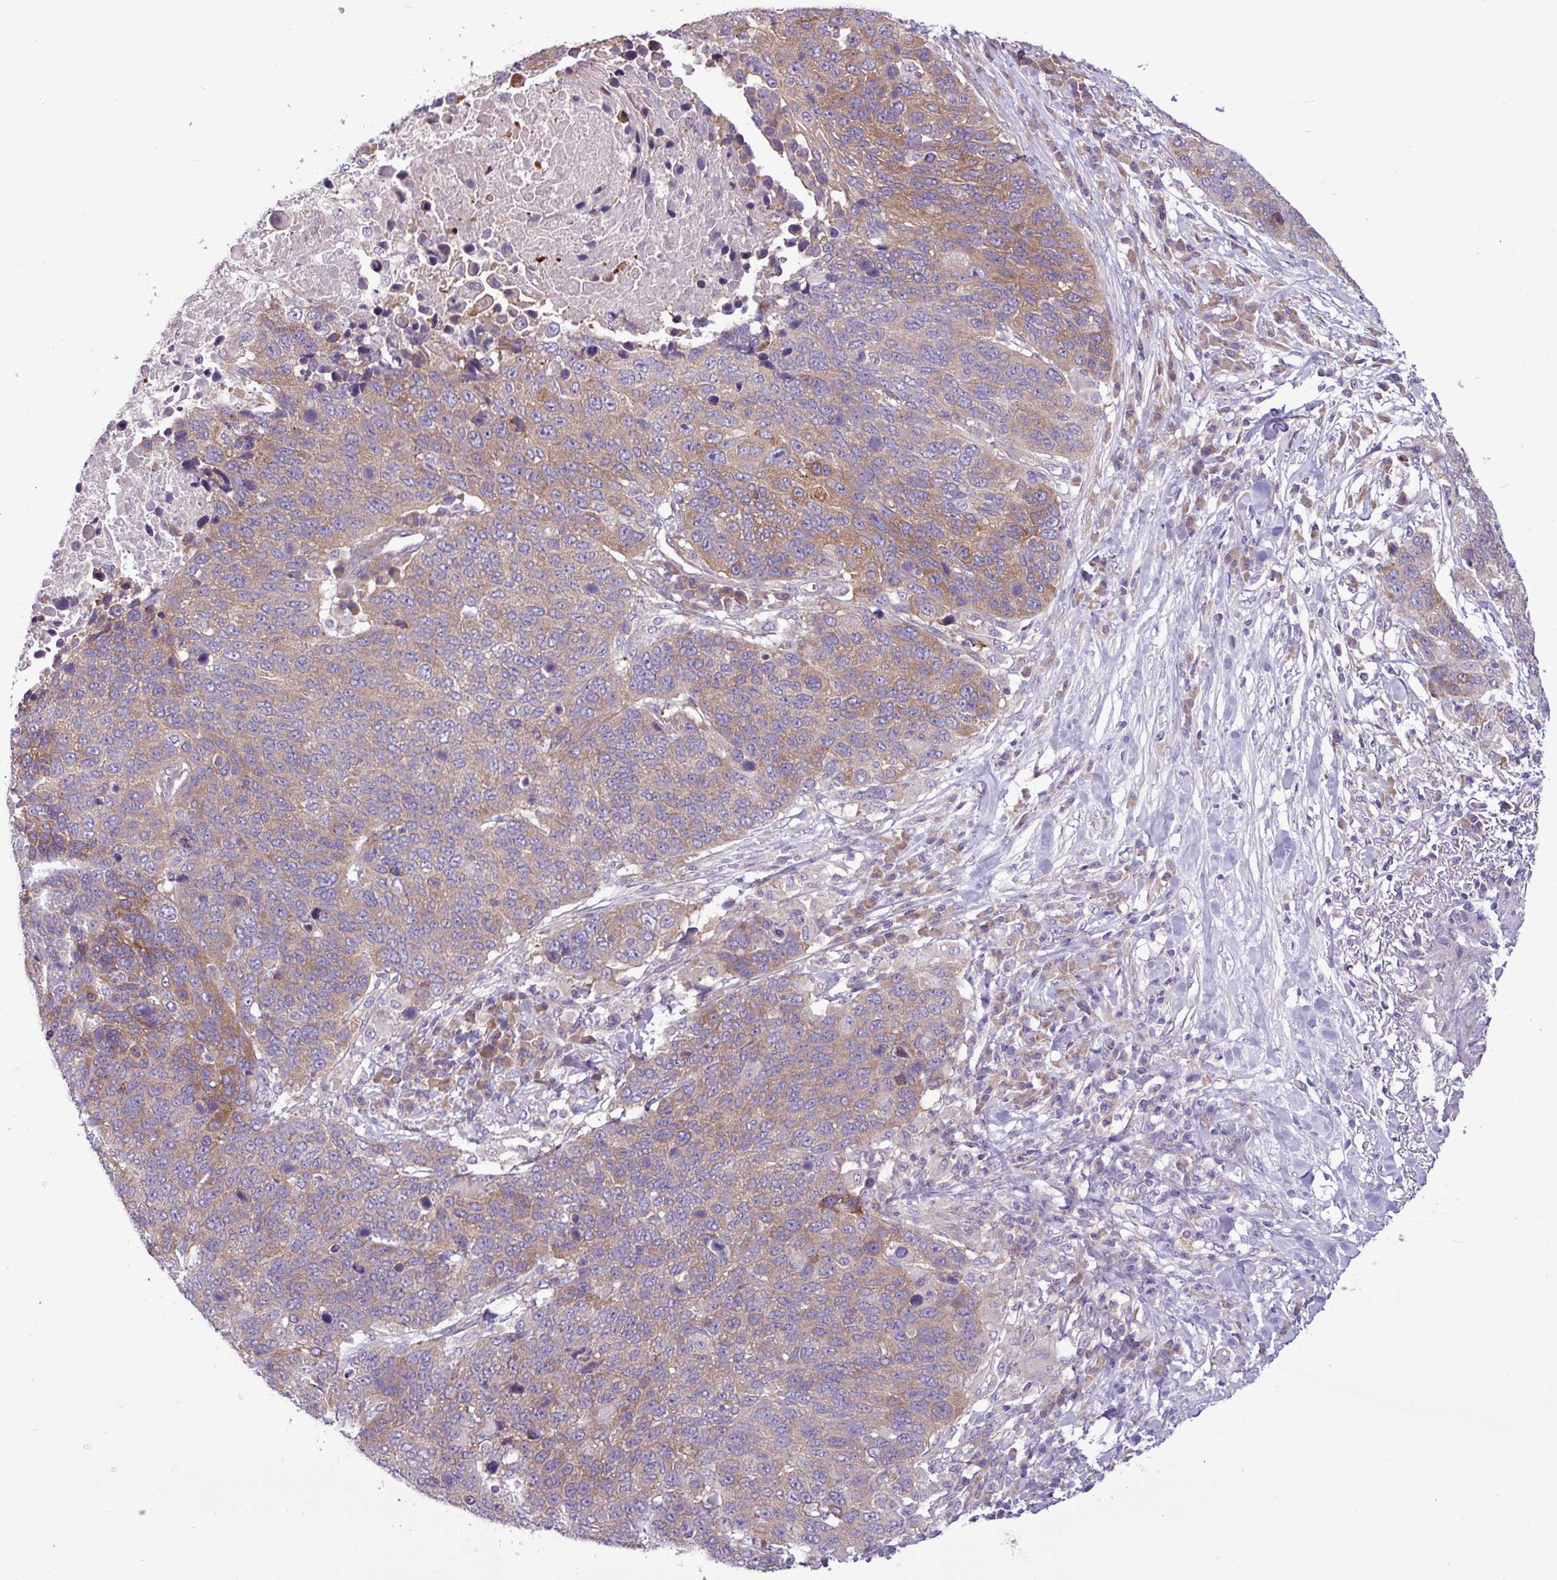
{"staining": {"intensity": "moderate", "quantity": ">75%", "location": "cytoplasmic/membranous"}, "tissue": "lung cancer", "cell_type": "Tumor cells", "image_type": "cancer", "snomed": [{"axis": "morphology", "description": "Normal tissue, NOS"}, {"axis": "morphology", "description": "Squamous cell carcinoma, NOS"}, {"axis": "topography", "description": "Lymph node"}, {"axis": "topography", "description": "Lung"}], "caption": "The micrograph shows a brown stain indicating the presence of a protein in the cytoplasmic/membranous of tumor cells in lung cancer (squamous cell carcinoma). (IHC, brightfield microscopy, high magnification).", "gene": "MROH2A", "patient": {"sex": "male", "age": 66}}